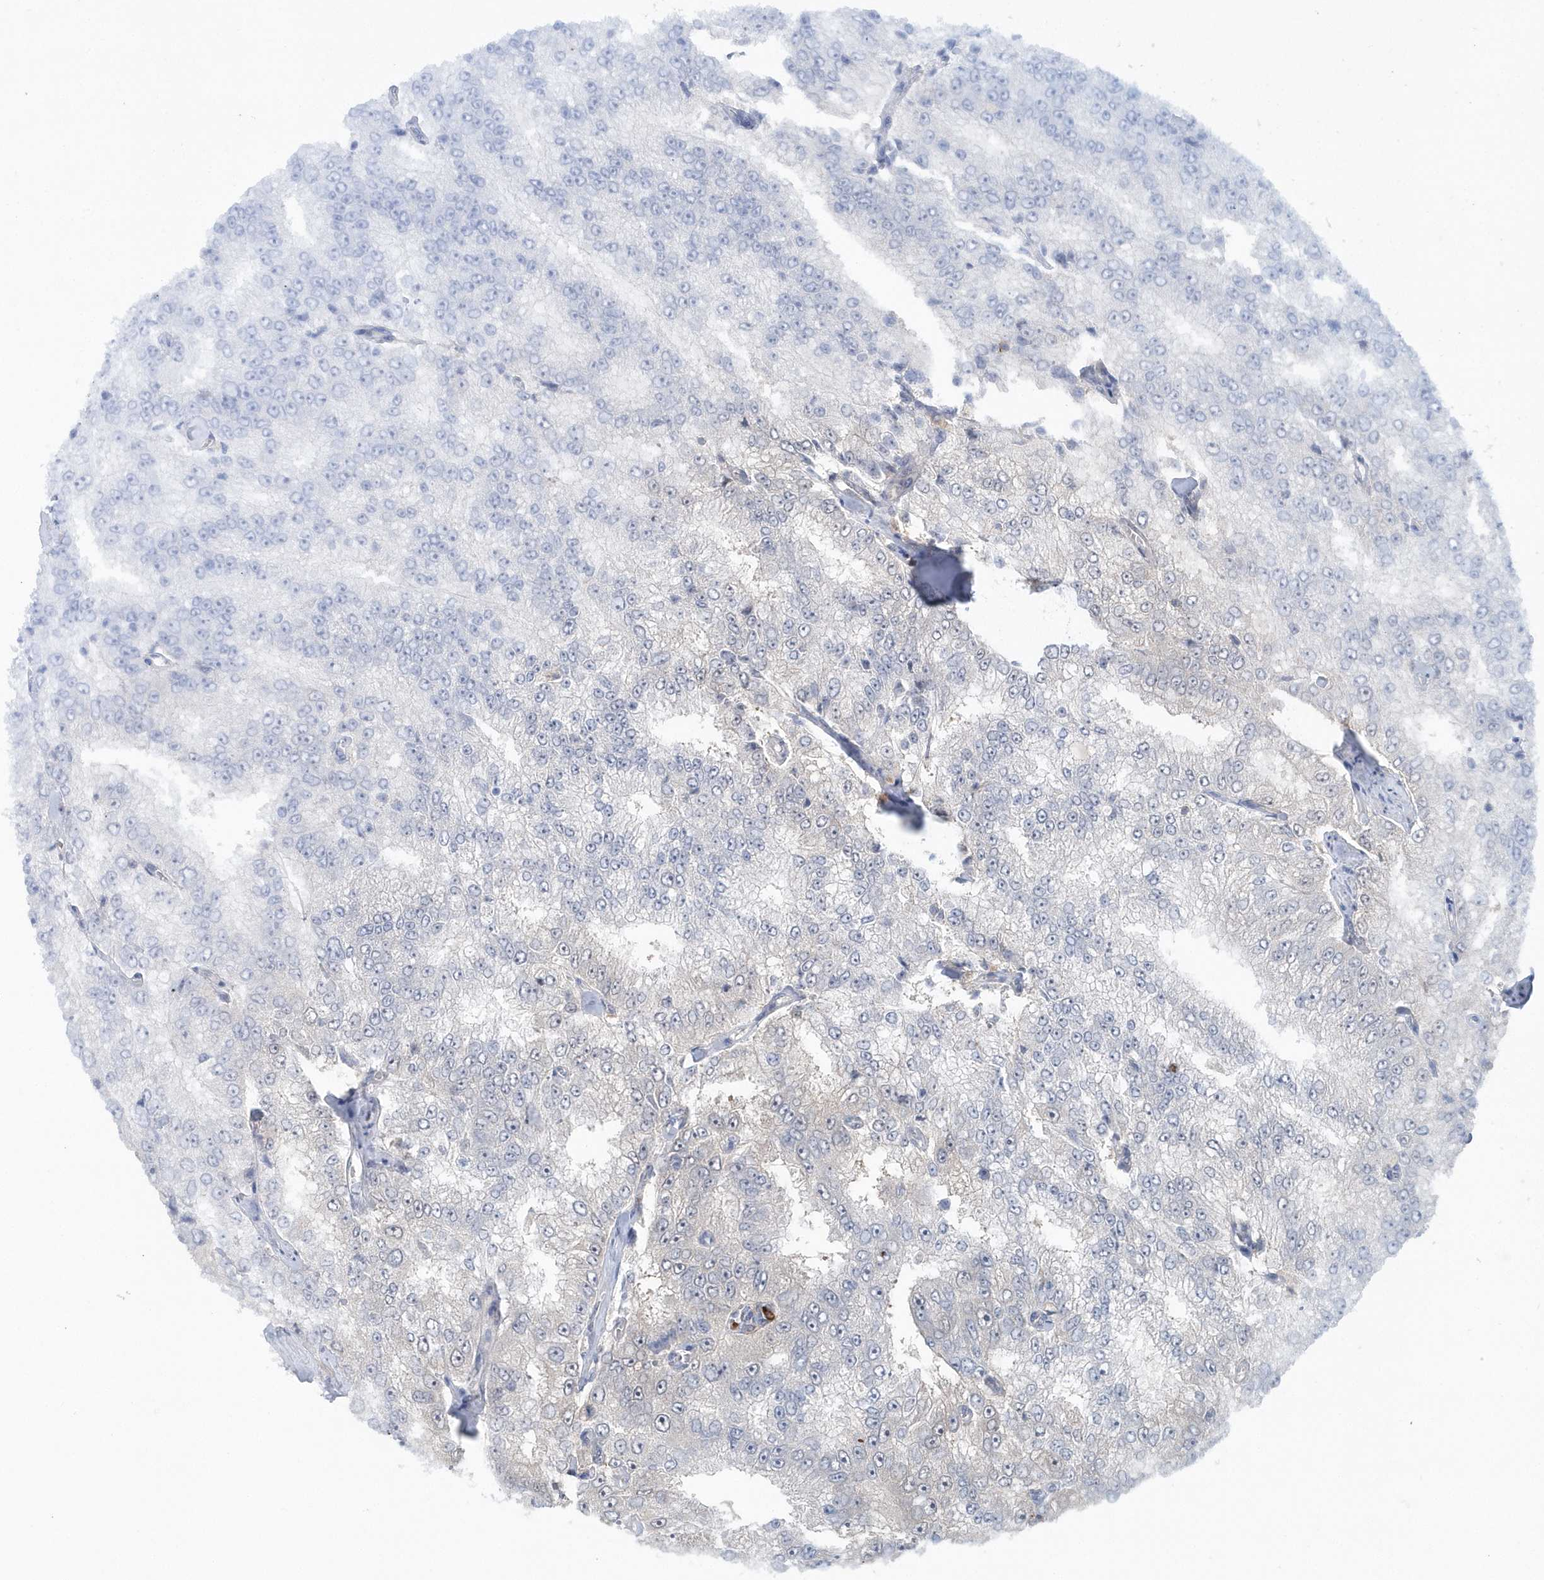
{"staining": {"intensity": "negative", "quantity": "none", "location": "none"}, "tissue": "prostate cancer", "cell_type": "Tumor cells", "image_type": "cancer", "snomed": [{"axis": "morphology", "description": "Adenocarcinoma, High grade"}, {"axis": "topography", "description": "Prostate"}], "caption": "Tumor cells are negative for protein expression in human prostate cancer (high-grade adenocarcinoma).", "gene": "RNF7", "patient": {"sex": "male", "age": 58}}